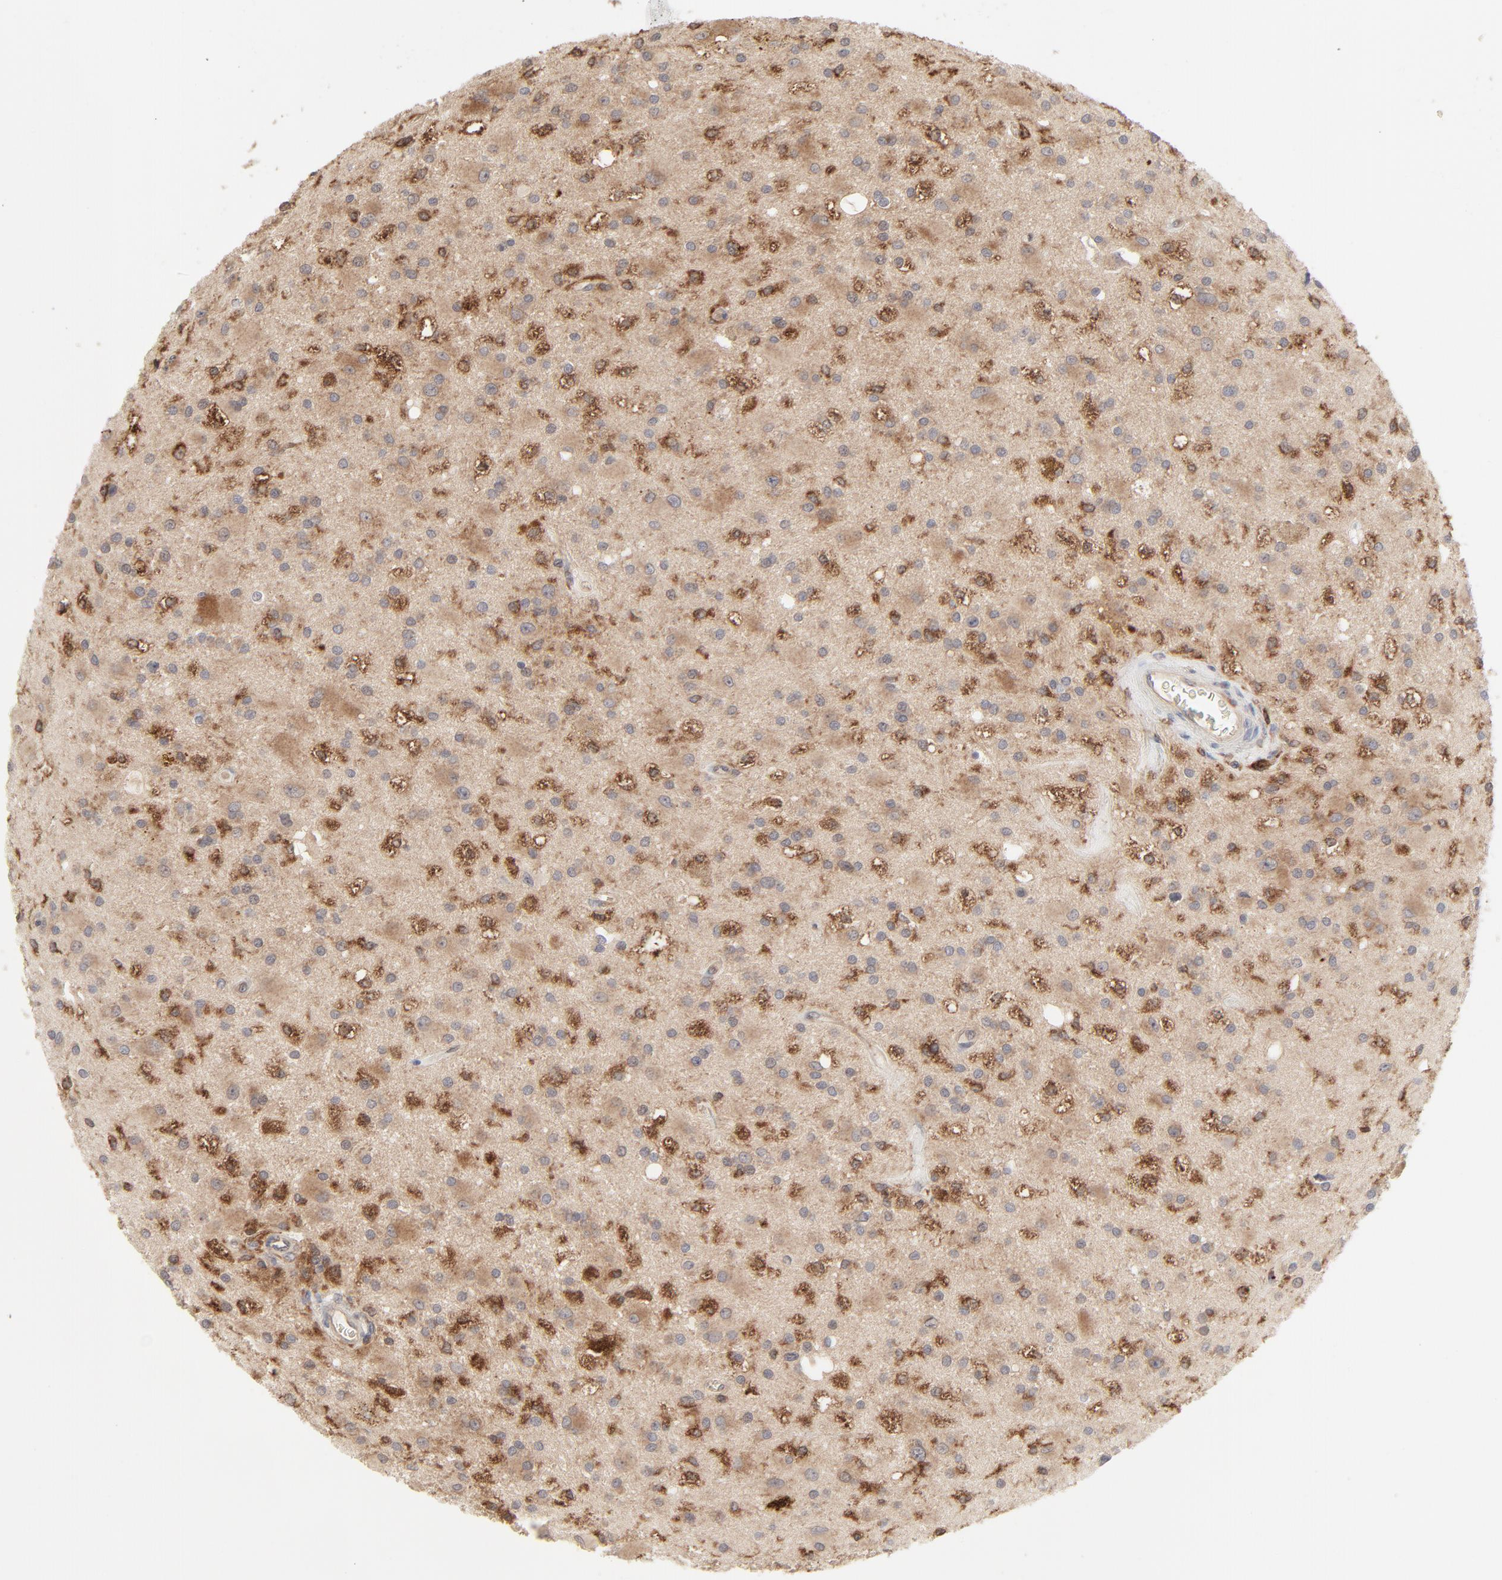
{"staining": {"intensity": "moderate", "quantity": ">75%", "location": "cytoplasmic/membranous"}, "tissue": "glioma", "cell_type": "Tumor cells", "image_type": "cancer", "snomed": [{"axis": "morphology", "description": "Glioma, malignant, Low grade"}, {"axis": "topography", "description": "Brain"}], "caption": "High-magnification brightfield microscopy of glioma stained with DAB (3,3'-diaminobenzidine) (brown) and counterstained with hematoxylin (blue). tumor cells exhibit moderate cytoplasmic/membranous positivity is present in about>75% of cells.", "gene": "RAB5C", "patient": {"sex": "male", "age": 58}}